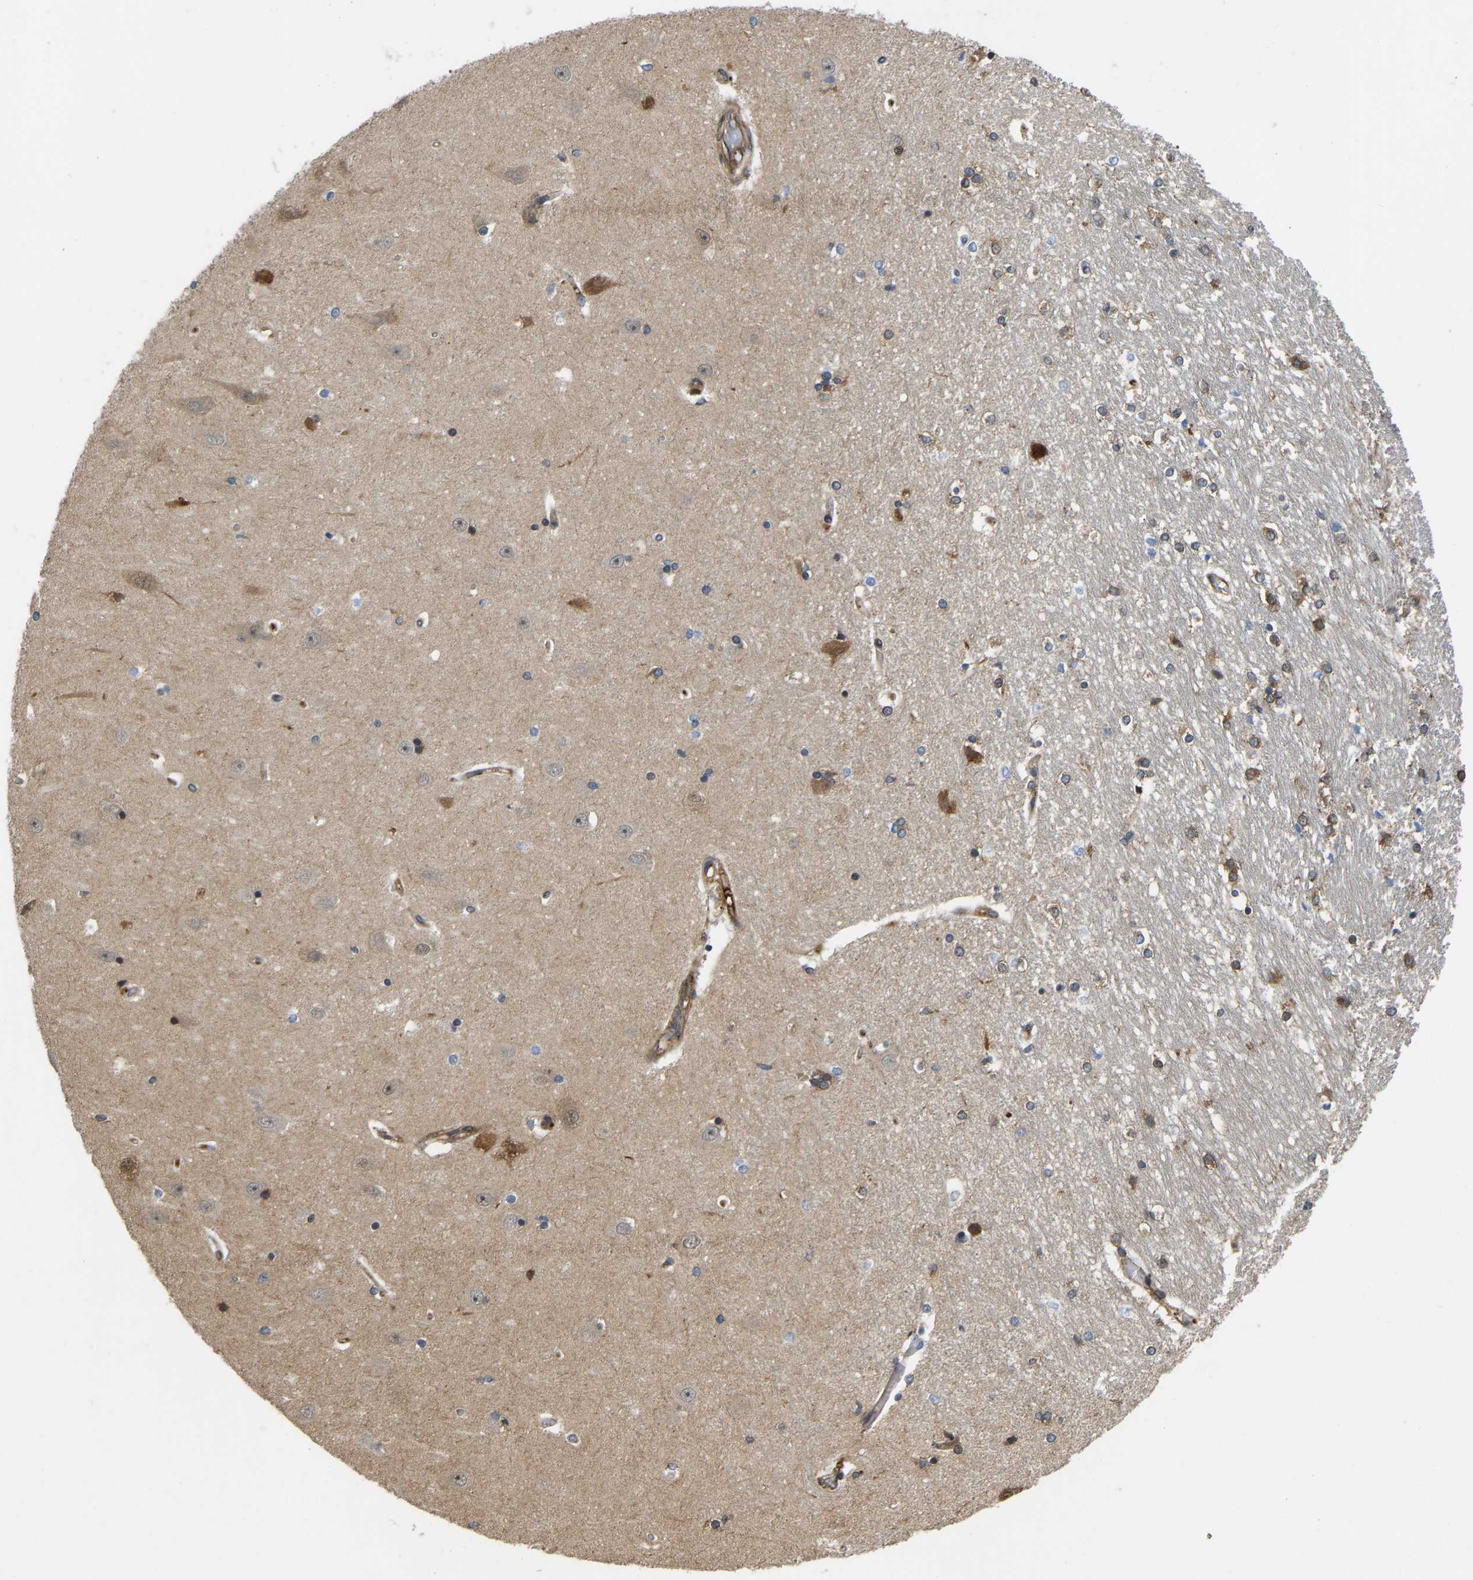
{"staining": {"intensity": "moderate", "quantity": "<25%", "location": "cytoplasmic/membranous"}, "tissue": "hippocampus", "cell_type": "Glial cells", "image_type": "normal", "snomed": [{"axis": "morphology", "description": "Normal tissue, NOS"}, {"axis": "topography", "description": "Hippocampus"}], "caption": "This histopathology image demonstrates benign hippocampus stained with IHC to label a protein in brown. The cytoplasmic/membranous of glial cells show moderate positivity for the protein. Nuclei are counter-stained blue.", "gene": "RASGRF2", "patient": {"sex": "male", "age": 45}}